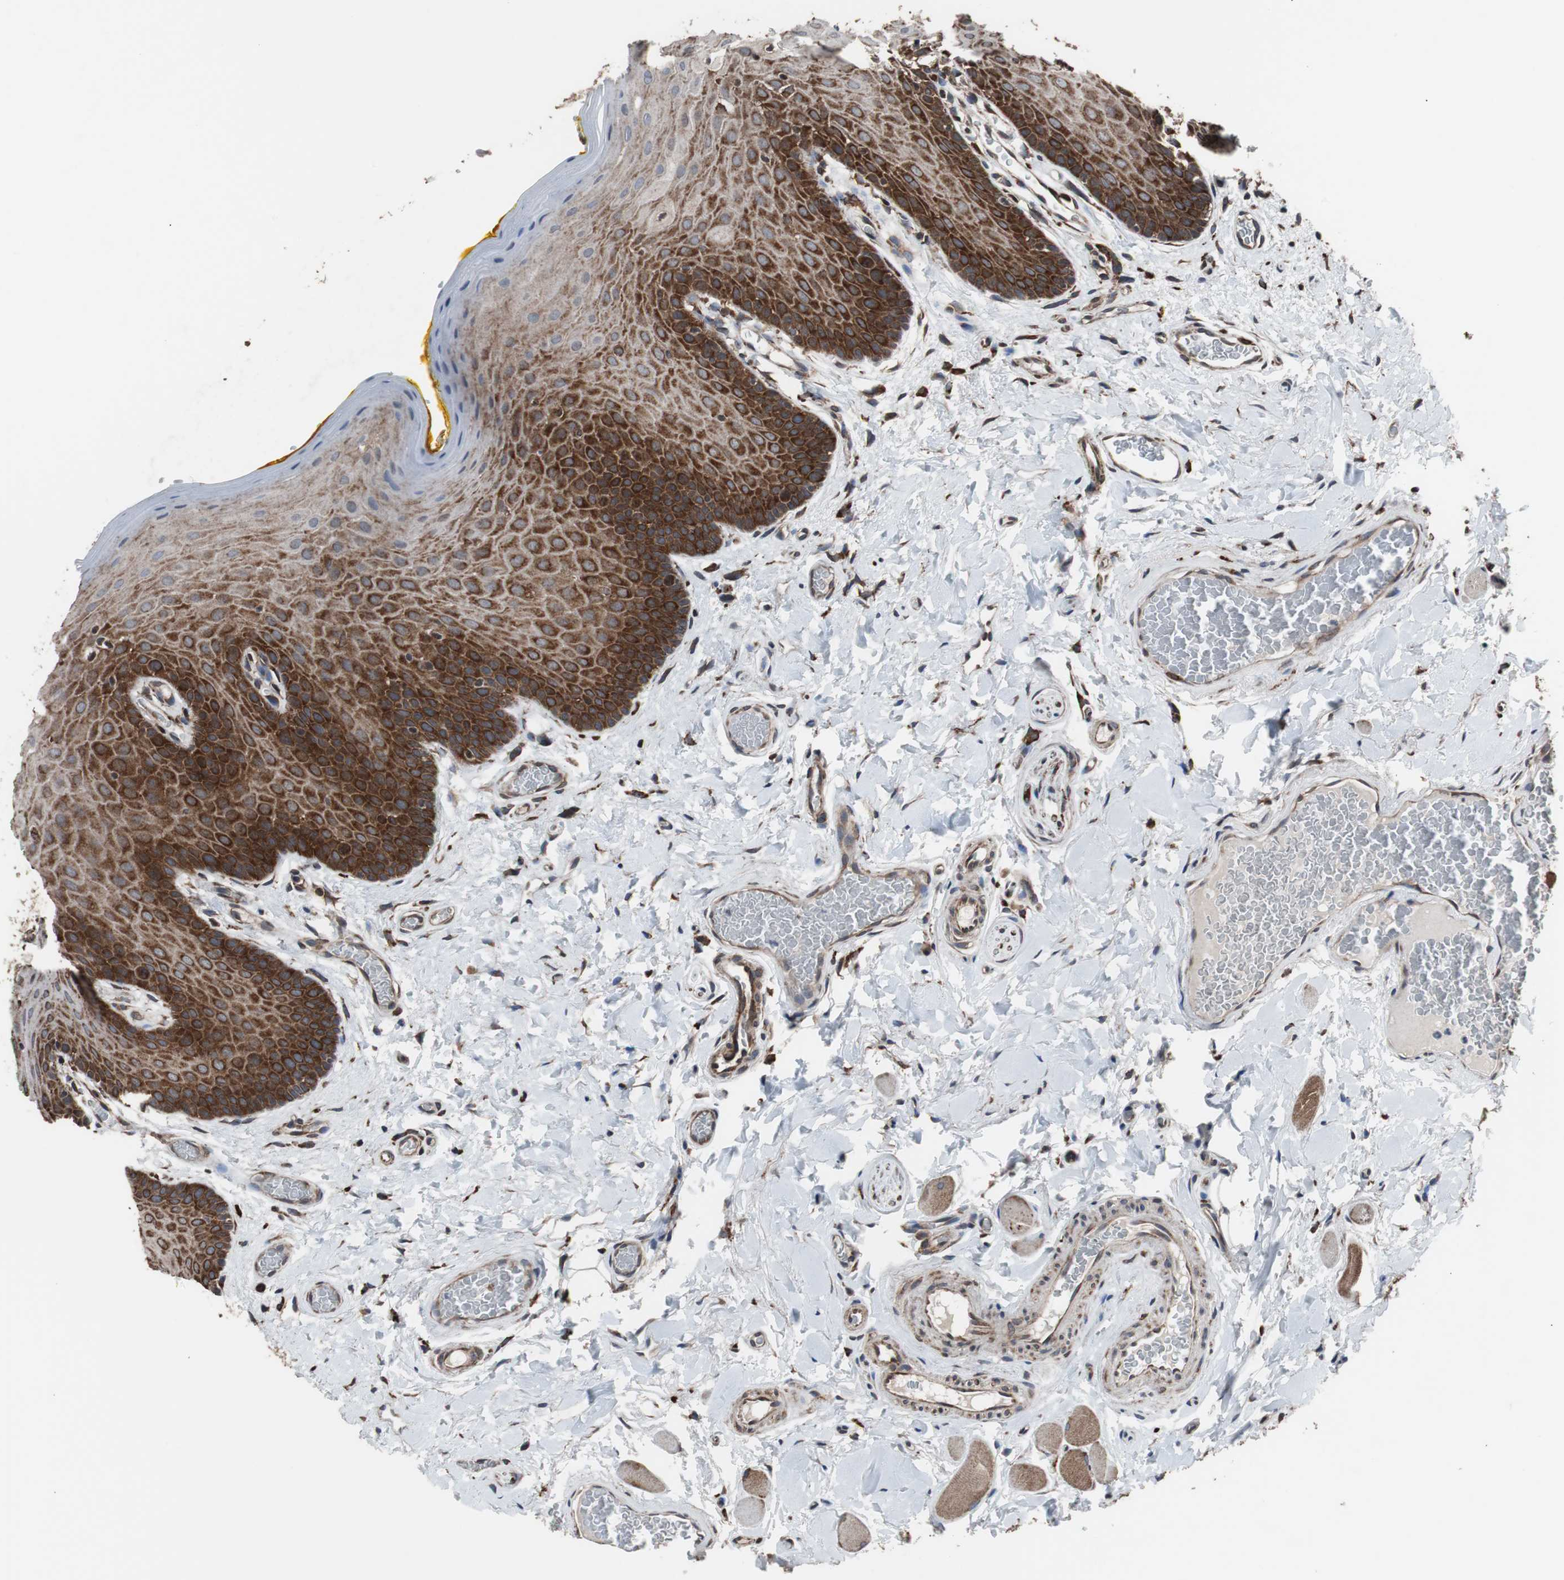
{"staining": {"intensity": "strong", "quantity": "25%-75%", "location": "cytoplasmic/membranous"}, "tissue": "oral mucosa", "cell_type": "Squamous epithelial cells", "image_type": "normal", "snomed": [{"axis": "morphology", "description": "Normal tissue, NOS"}, {"axis": "topography", "description": "Oral tissue"}], "caption": "The micrograph reveals staining of unremarkable oral mucosa, revealing strong cytoplasmic/membranous protein expression (brown color) within squamous epithelial cells. (Stains: DAB (3,3'-diaminobenzidine) in brown, nuclei in blue, Microscopy: brightfield microscopy at high magnification).", "gene": "USP10", "patient": {"sex": "male", "age": 54}}